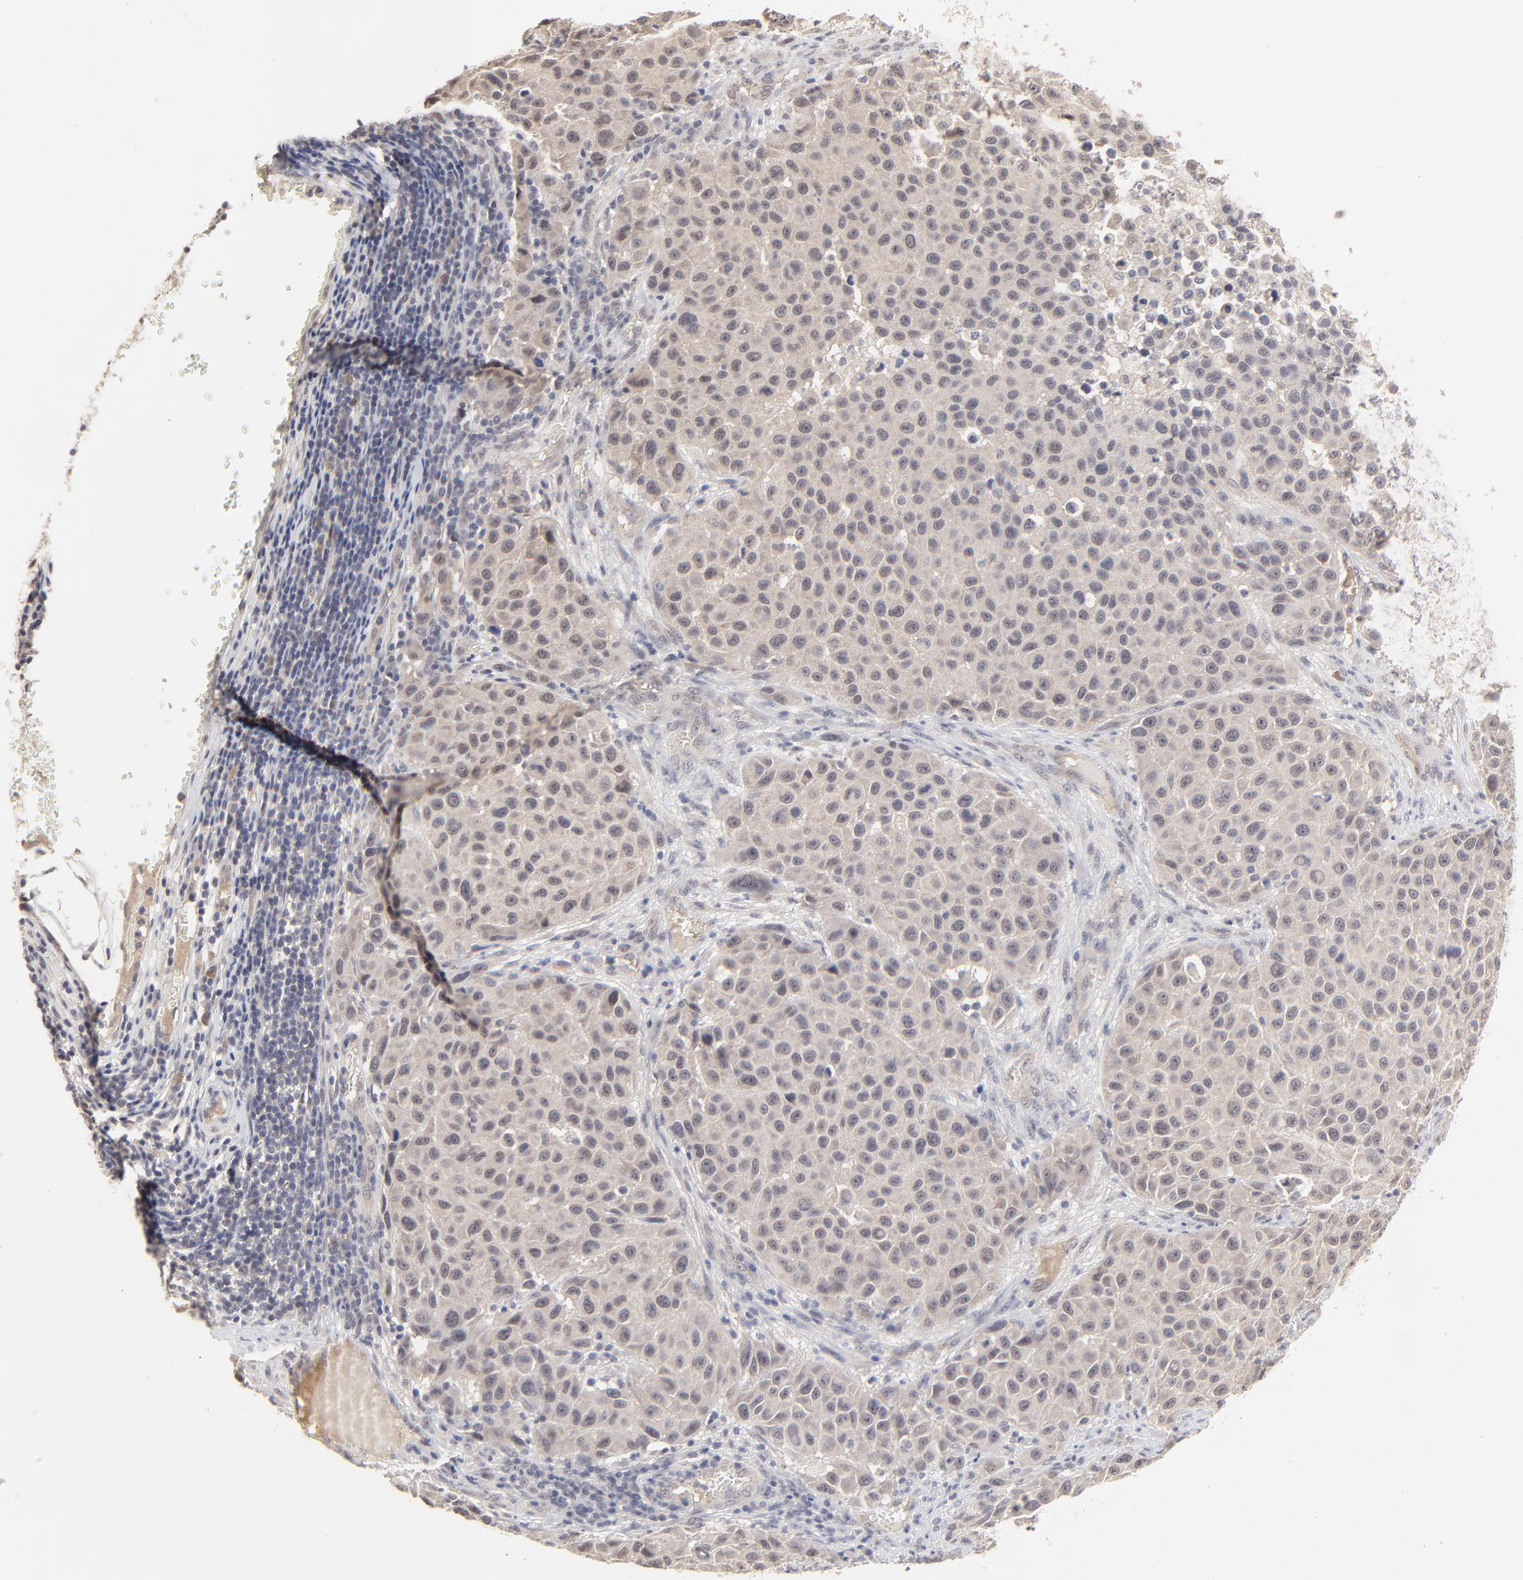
{"staining": {"intensity": "weak", "quantity": ">75%", "location": "cytoplasmic/membranous"}, "tissue": "melanoma", "cell_type": "Tumor cells", "image_type": "cancer", "snomed": [{"axis": "morphology", "description": "Malignant melanoma, Metastatic site"}, {"axis": "topography", "description": "Lymph node"}], "caption": "Weak cytoplasmic/membranous expression for a protein is appreciated in about >75% of tumor cells of melanoma using immunohistochemistry (IHC).", "gene": "FAM199X", "patient": {"sex": "male", "age": 61}}